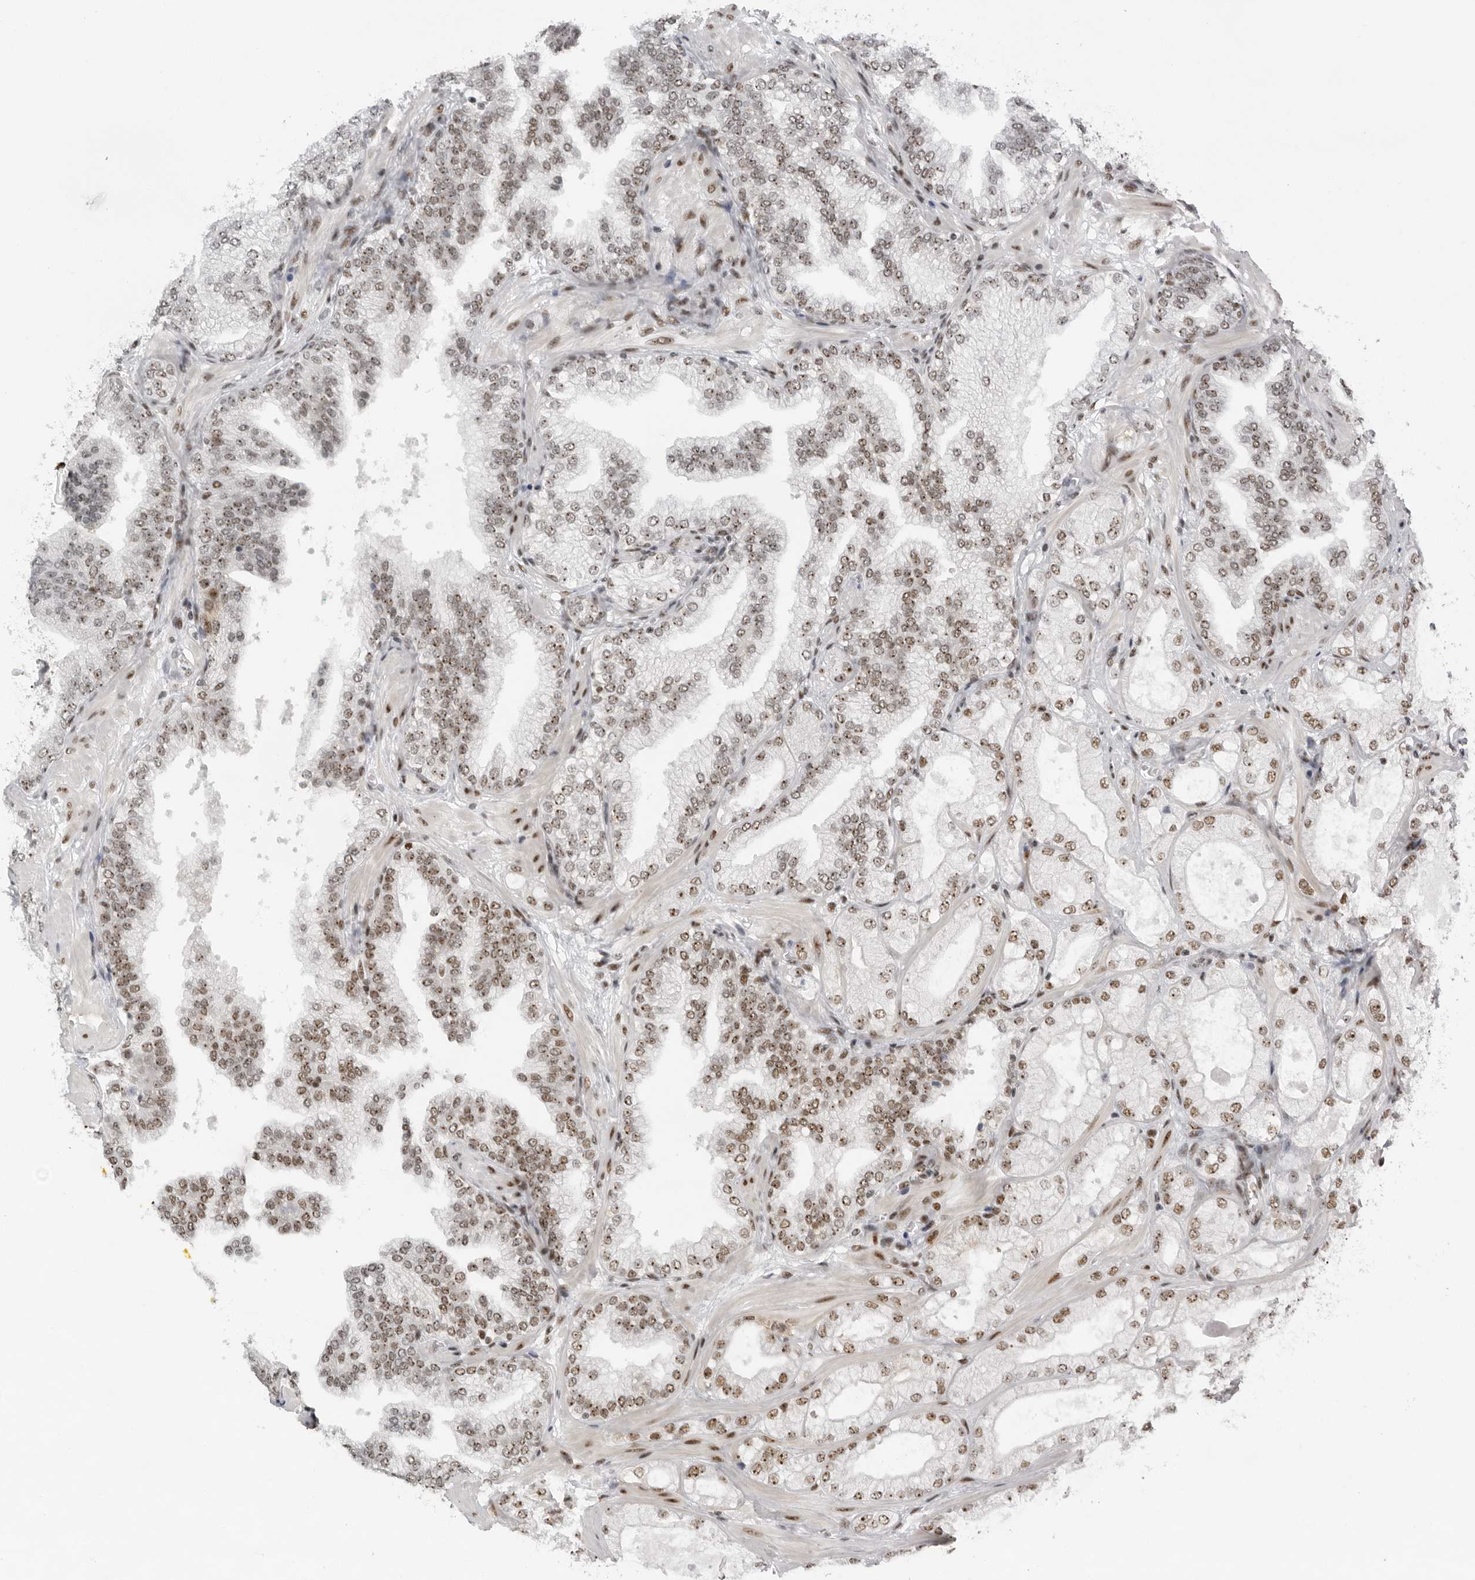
{"staining": {"intensity": "moderate", "quantity": "25%-75%", "location": "nuclear"}, "tissue": "prostate cancer", "cell_type": "Tumor cells", "image_type": "cancer", "snomed": [{"axis": "morphology", "description": "Adenocarcinoma, High grade"}, {"axis": "topography", "description": "Prostate"}], "caption": "DAB (3,3'-diaminobenzidine) immunohistochemical staining of adenocarcinoma (high-grade) (prostate) reveals moderate nuclear protein staining in about 25%-75% of tumor cells.", "gene": "DHX9", "patient": {"sex": "male", "age": 58}}